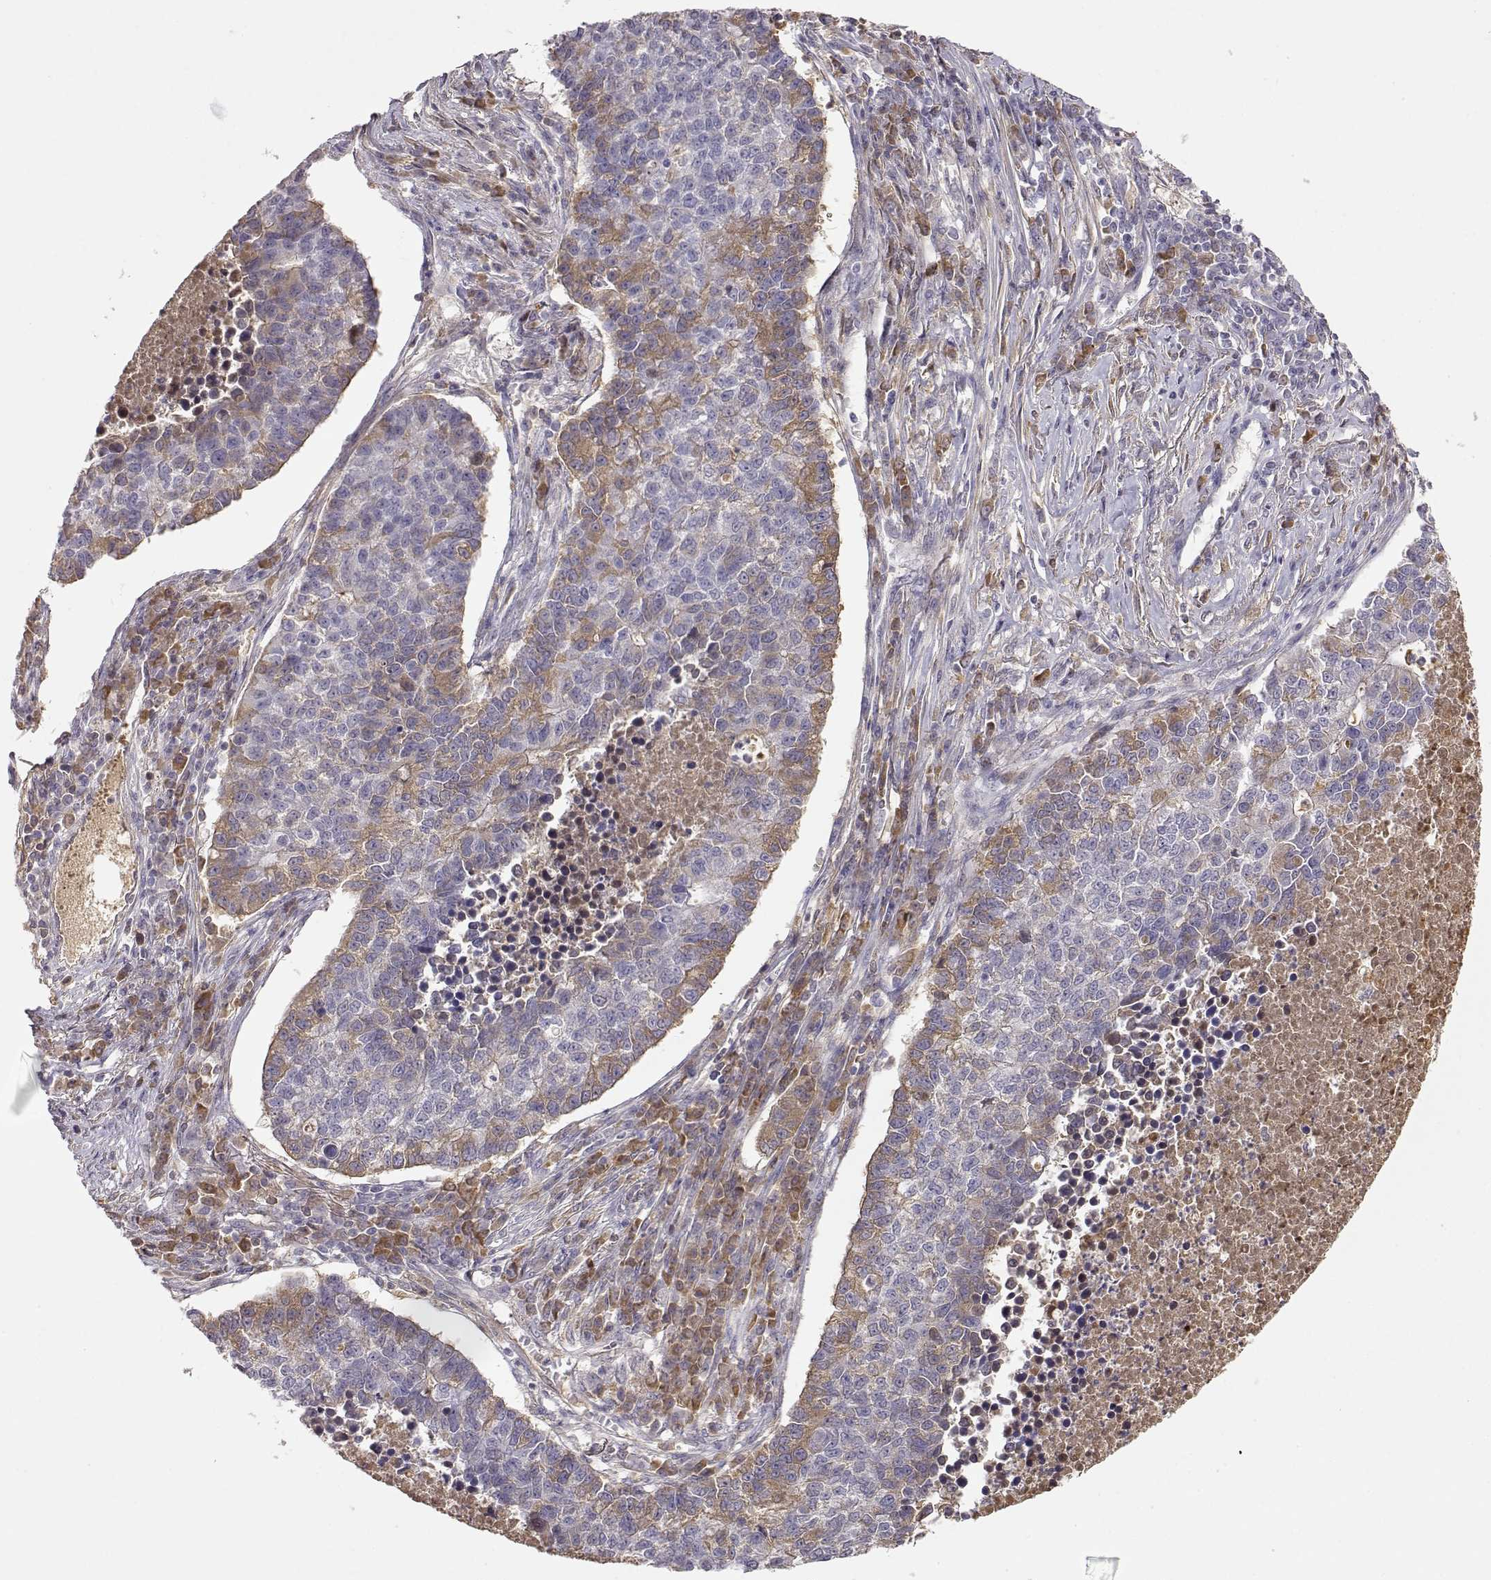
{"staining": {"intensity": "moderate", "quantity": "<25%", "location": "cytoplasmic/membranous"}, "tissue": "lung cancer", "cell_type": "Tumor cells", "image_type": "cancer", "snomed": [{"axis": "morphology", "description": "Adenocarcinoma, NOS"}, {"axis": "topography", "description": "Lung"}], "caption": "A high-resolution photomicrograph shows IHC staining of adenocarcinoma (lung), which shows moderate cytoplasmic/membranous positivity in about <25% of tumor cells.", "gene": "TACR1", "patient": {"sex": "male", "age": 57}}